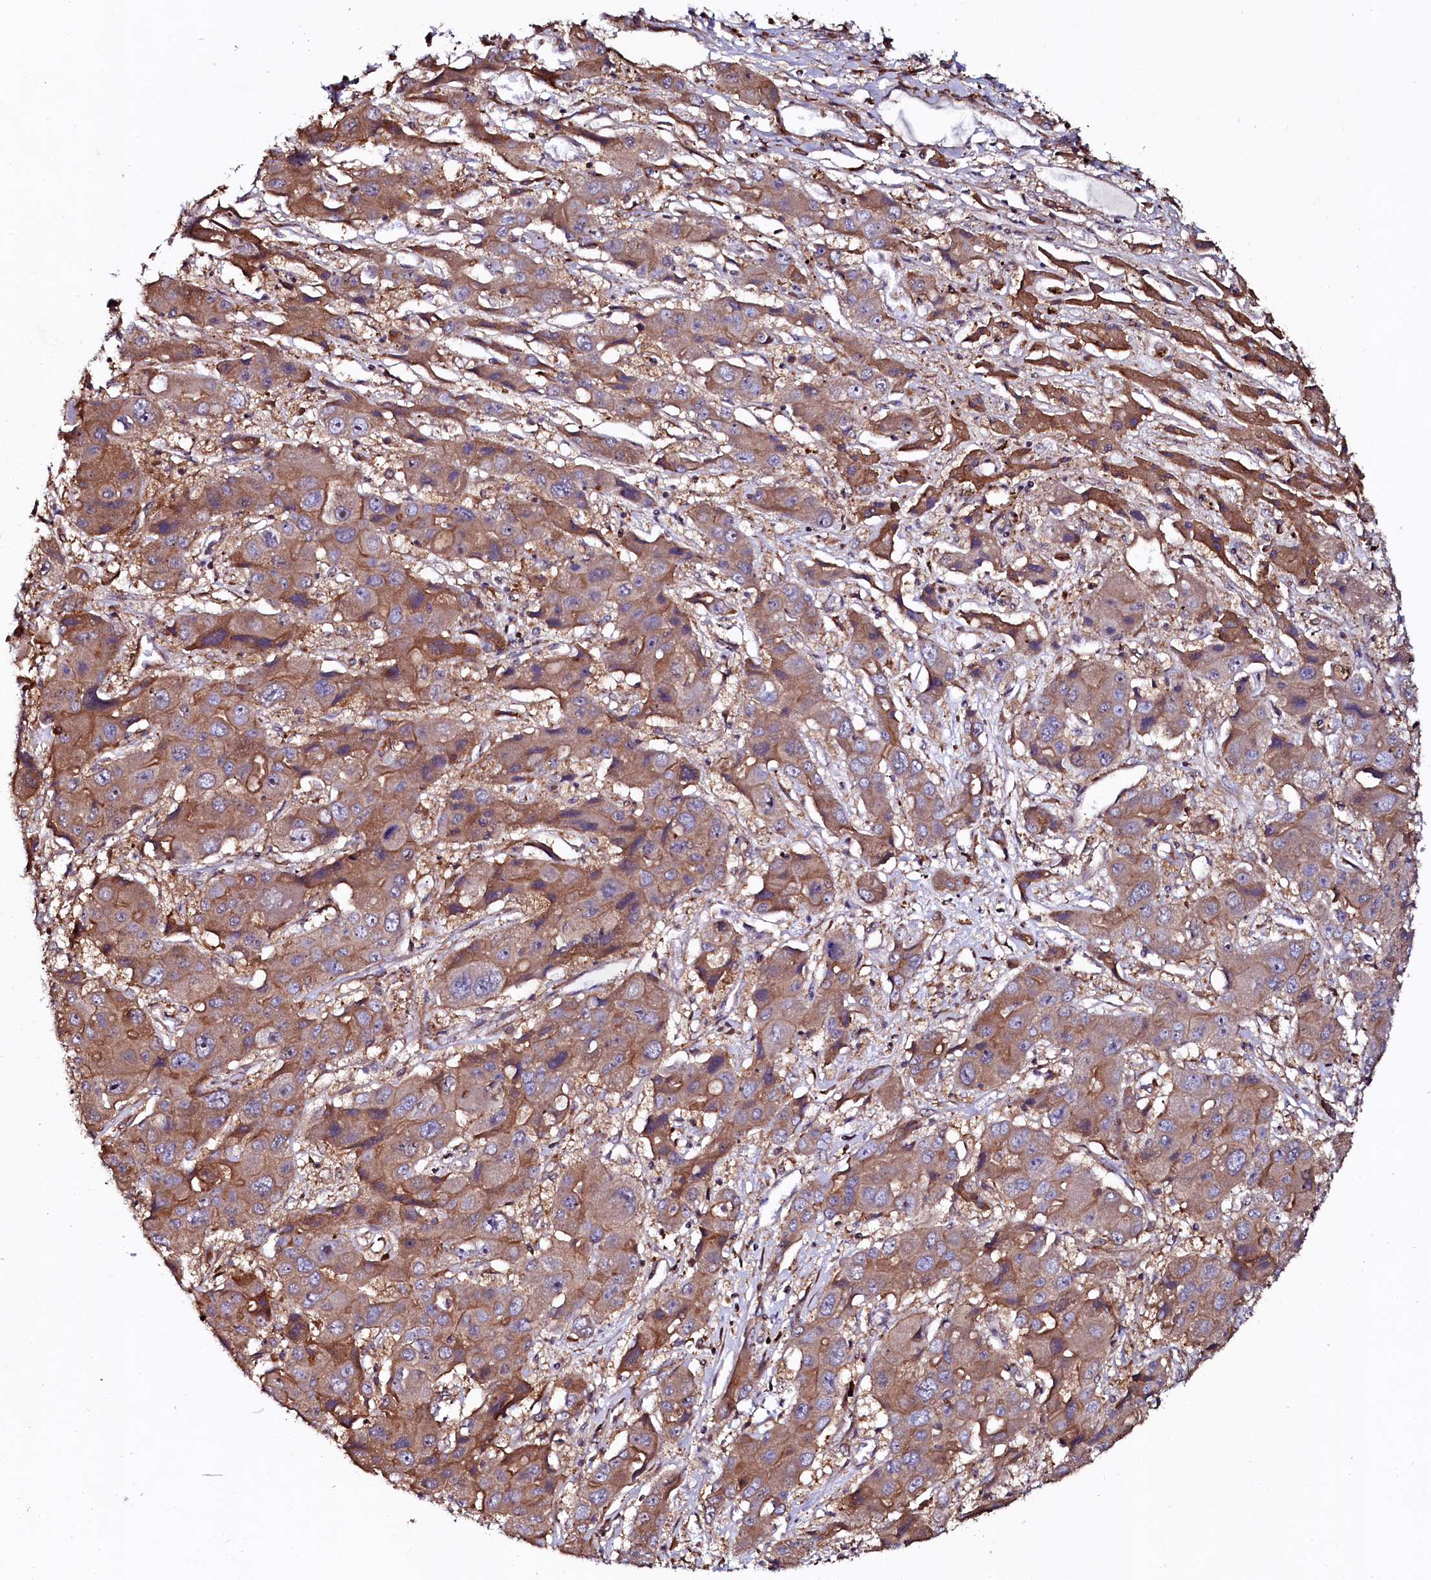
{"staining": {"intensity": "moderate", "quantity": ">75%", "location": "cytoplasmic/membranous"}, "tissue": "liver cancer", "cell_type": "Tumor cells", "image_type": "cancer", "snomed": [{"axis": "morphology", "description": "Cholangiocarcinoma"}, {"axis": "topography", "description": "Liver"}], "caption": "The immunohistochemical stain shows moderate cytoplasmic/membranous positivity in tumor cells of liver cholangiocarcinoma tissue. The protein of interest is stained brown, and the nuclei are stained in blue (DAB (3,3'-diaminobenzidine) IHC with brightfield microscopy, high magnification).", "gene": "USPL1", "patient": {"sex": "male", "age": 67}}